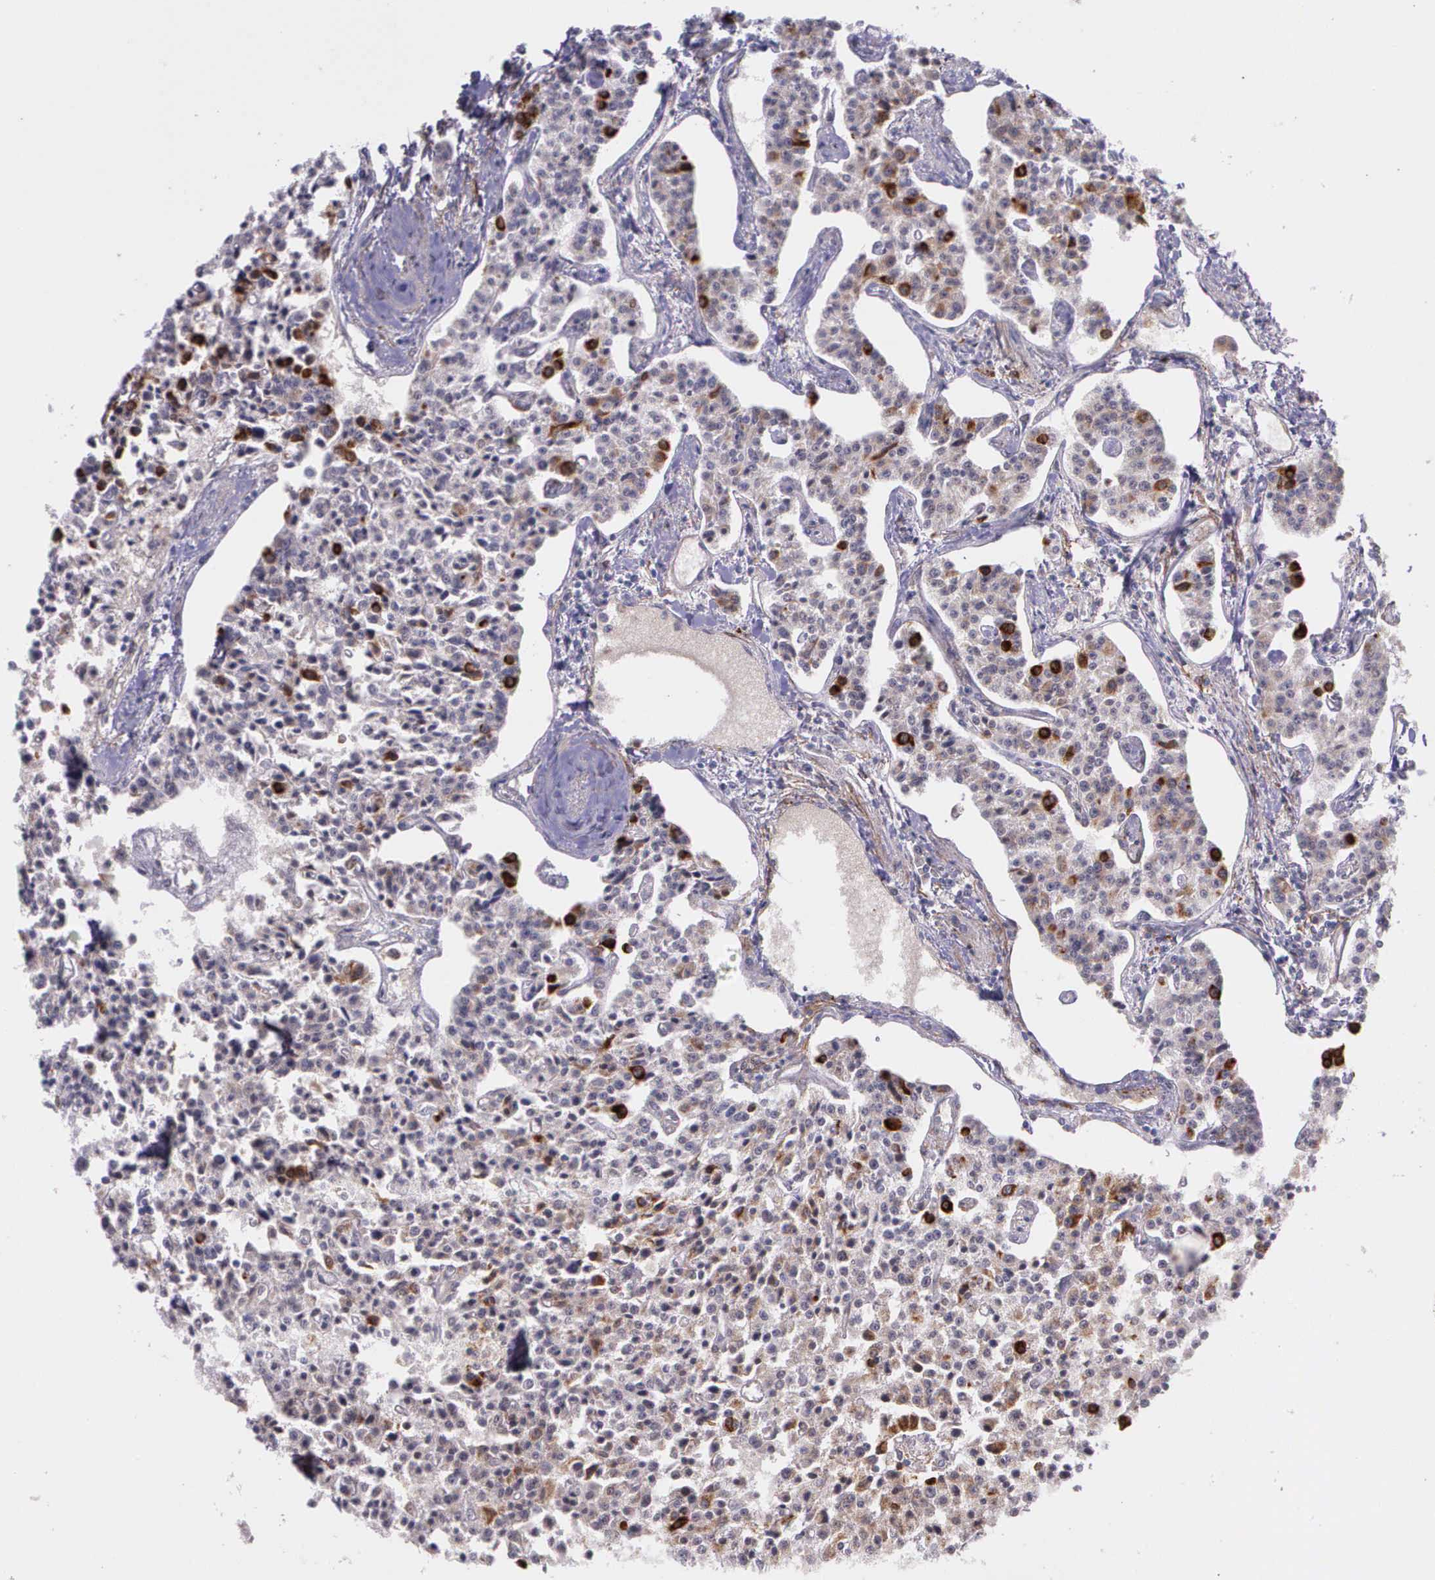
{"staining": {"intensity": "moderate", "quantity": "<25%", "location": "cytoplasmic/membranous"}, "tissue": "carcinoid", "cell_type": "Tumor cells", "image_type": "cancer", "snomed": [{"axis": "morphology", "description": "Carcinoid, malignant, NOS"}, {"axis": "topography", "description": "Stomach"}], "caption": "The micrograph reveals a brown stain indicating the presence of a protein in the cytoplasmic/membranous of tumor cells in malignant carcinoid. (Brightfield microscopy of DAB IHC at high magnification).", "gene": "PRICKLE3", "patient": {"sex": "female", "age": 76}}